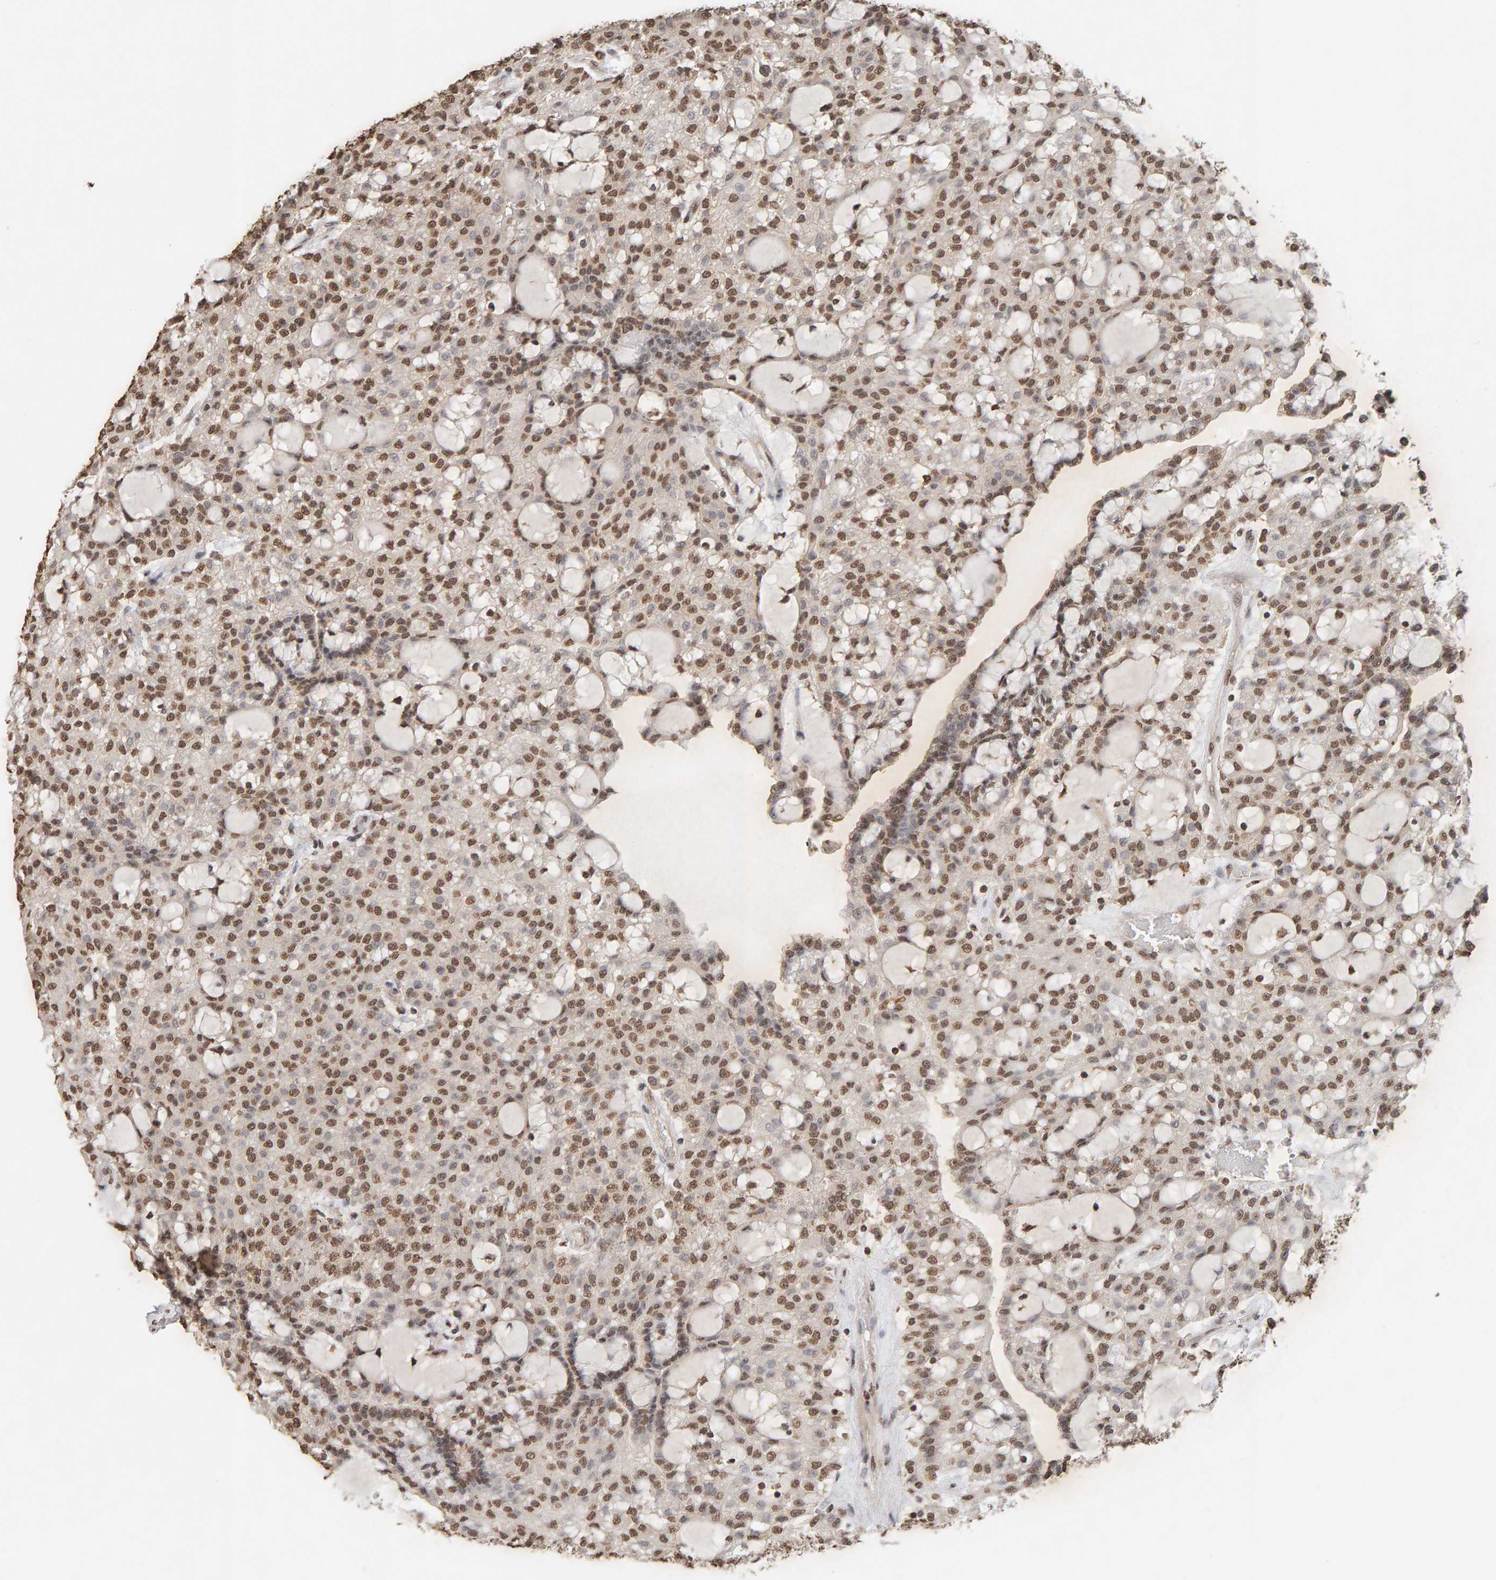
{"staining": {"intensity": "moderate", "quantity": ">75%", "location": "nuclear"}, "tissue": "renal cancer", "cell_type": "Tumor cells", "image_type": "cancer", "snomed": [{"axis": "morphology", "description": "Adenocarcinoma, NOS"}, {"axis": "topography", "description": "Kidney"}], "caption": "Adenocarcinoma (renal) stained for a protein (brown) demonstrates moderate nuclear positive staining in approximately >75% of tumor cells.", "gene": "DNAJB5", "patient": {"sex": "male", "age": 63}}